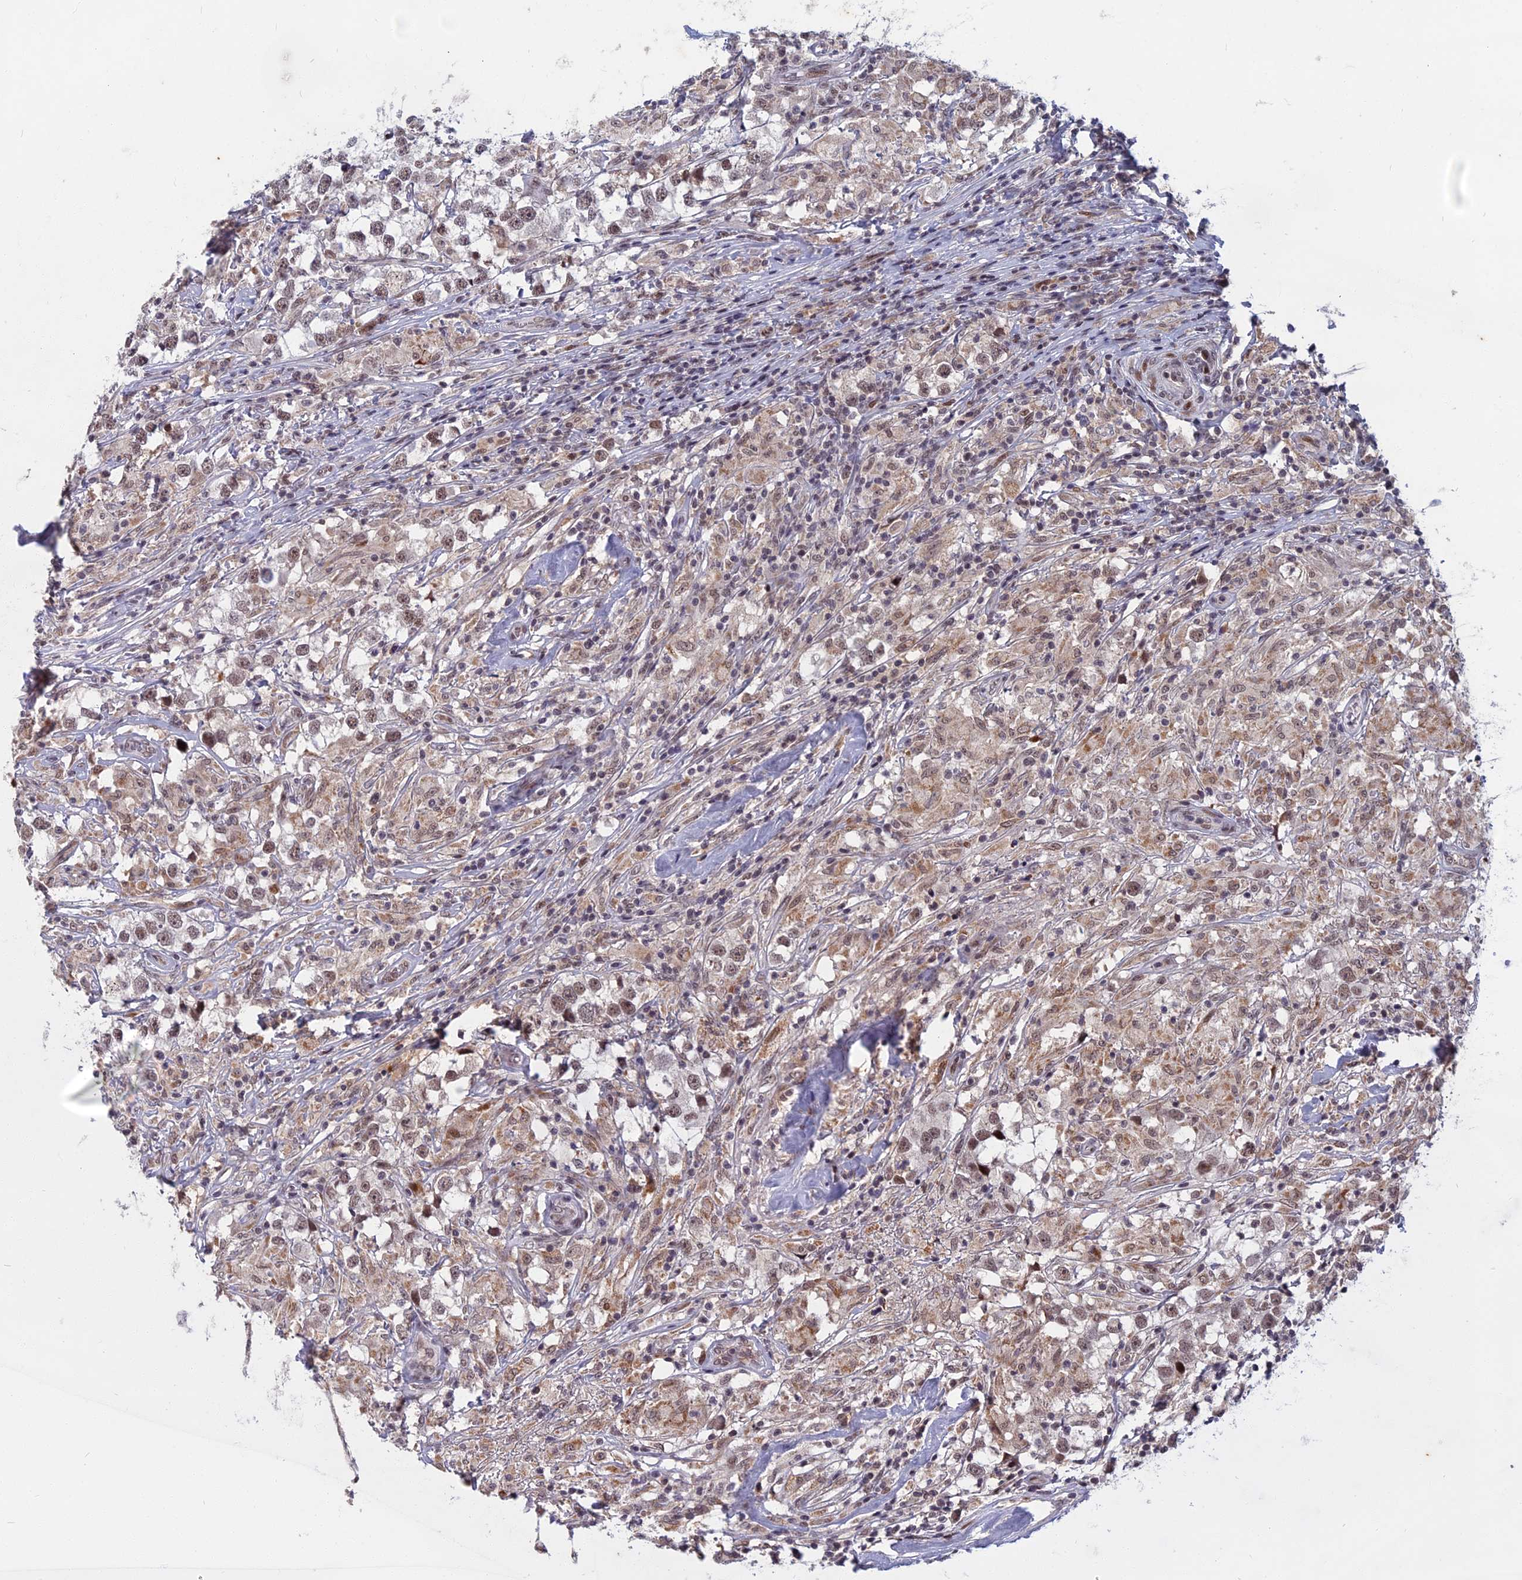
{"staining": {"intensity": "weak", "quantity": ">75%", "location": "nuclear"}, "tissue": "testis cancer", "cell_type": "Tumor cells", "image_type": "cancer", "snomed": [{"axis": "morphology", "description": "Seminoma, NOS"}, {"axis": "topography", "description": "Testis"}], "caption": "Immunohistochemistry (IHC) of testis cancer (seminoma) displays low levels of weak nuclear staining in approximately >75% of tumor cells. The protein of interest is shown in brown color, while the nuclei are stained blue.", "gene": "CDC7", "patient": {"sex": "male", "age": 46}}